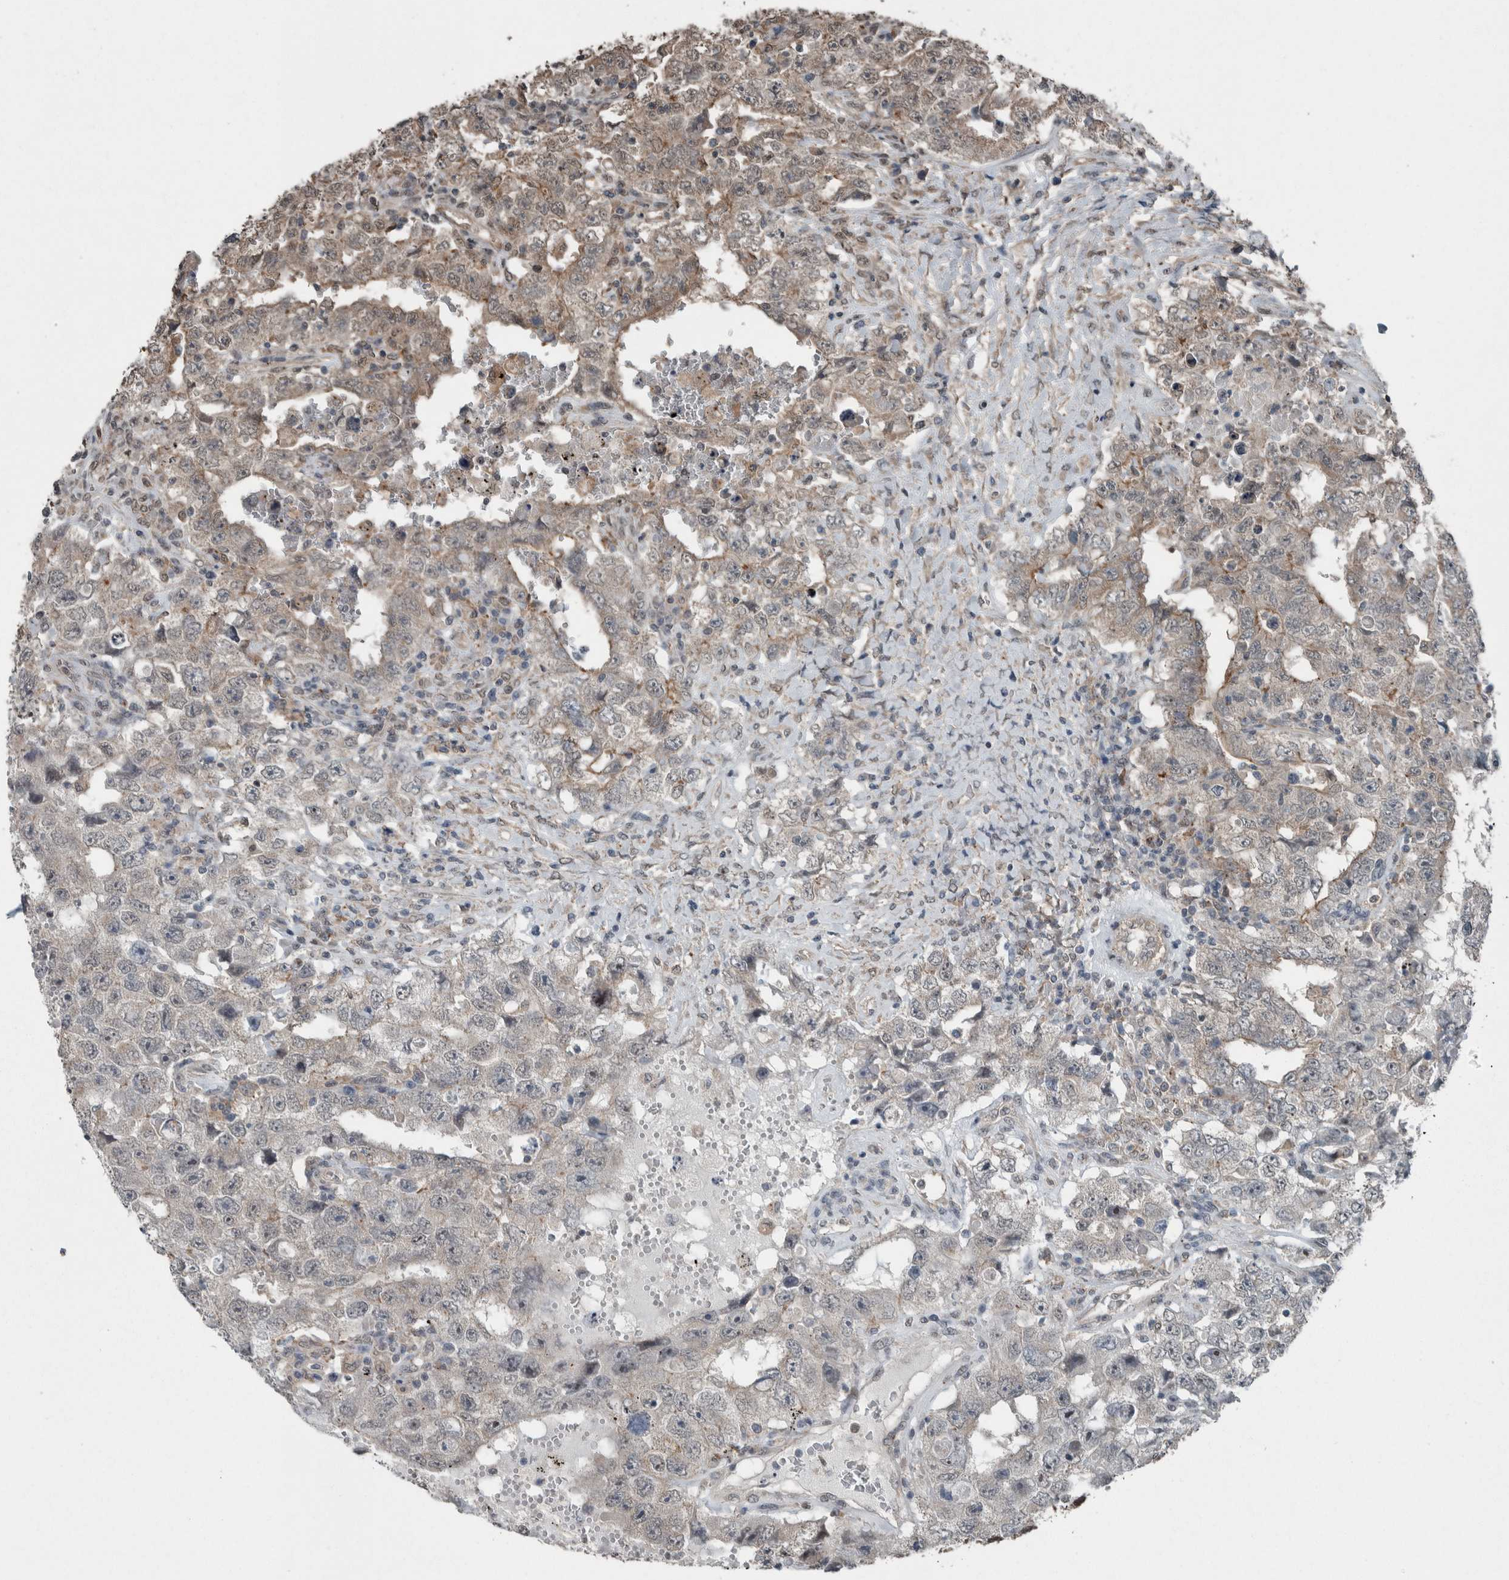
{"staining": {"intensity": "weak", "quantity": "<25%", "location": "cytoplasmic/membranous"}, "tissue": "testis cancer", "cell_type": "Tumor cells", "image_type": "cancer", "snomed": [{"axis": "morphology", "description": "Carcinoma, Embryonal, NOS"}, {"axis": "topography", "description": "Testis"}], "caption": "This is an immunohistochemistry (IHC) photomicrograph of human testis cancer (embryonal carcinoma). There is no expression in tumor cells.", "gene": "MYO1E", "patient": {"sex": "male", "age": 26}}